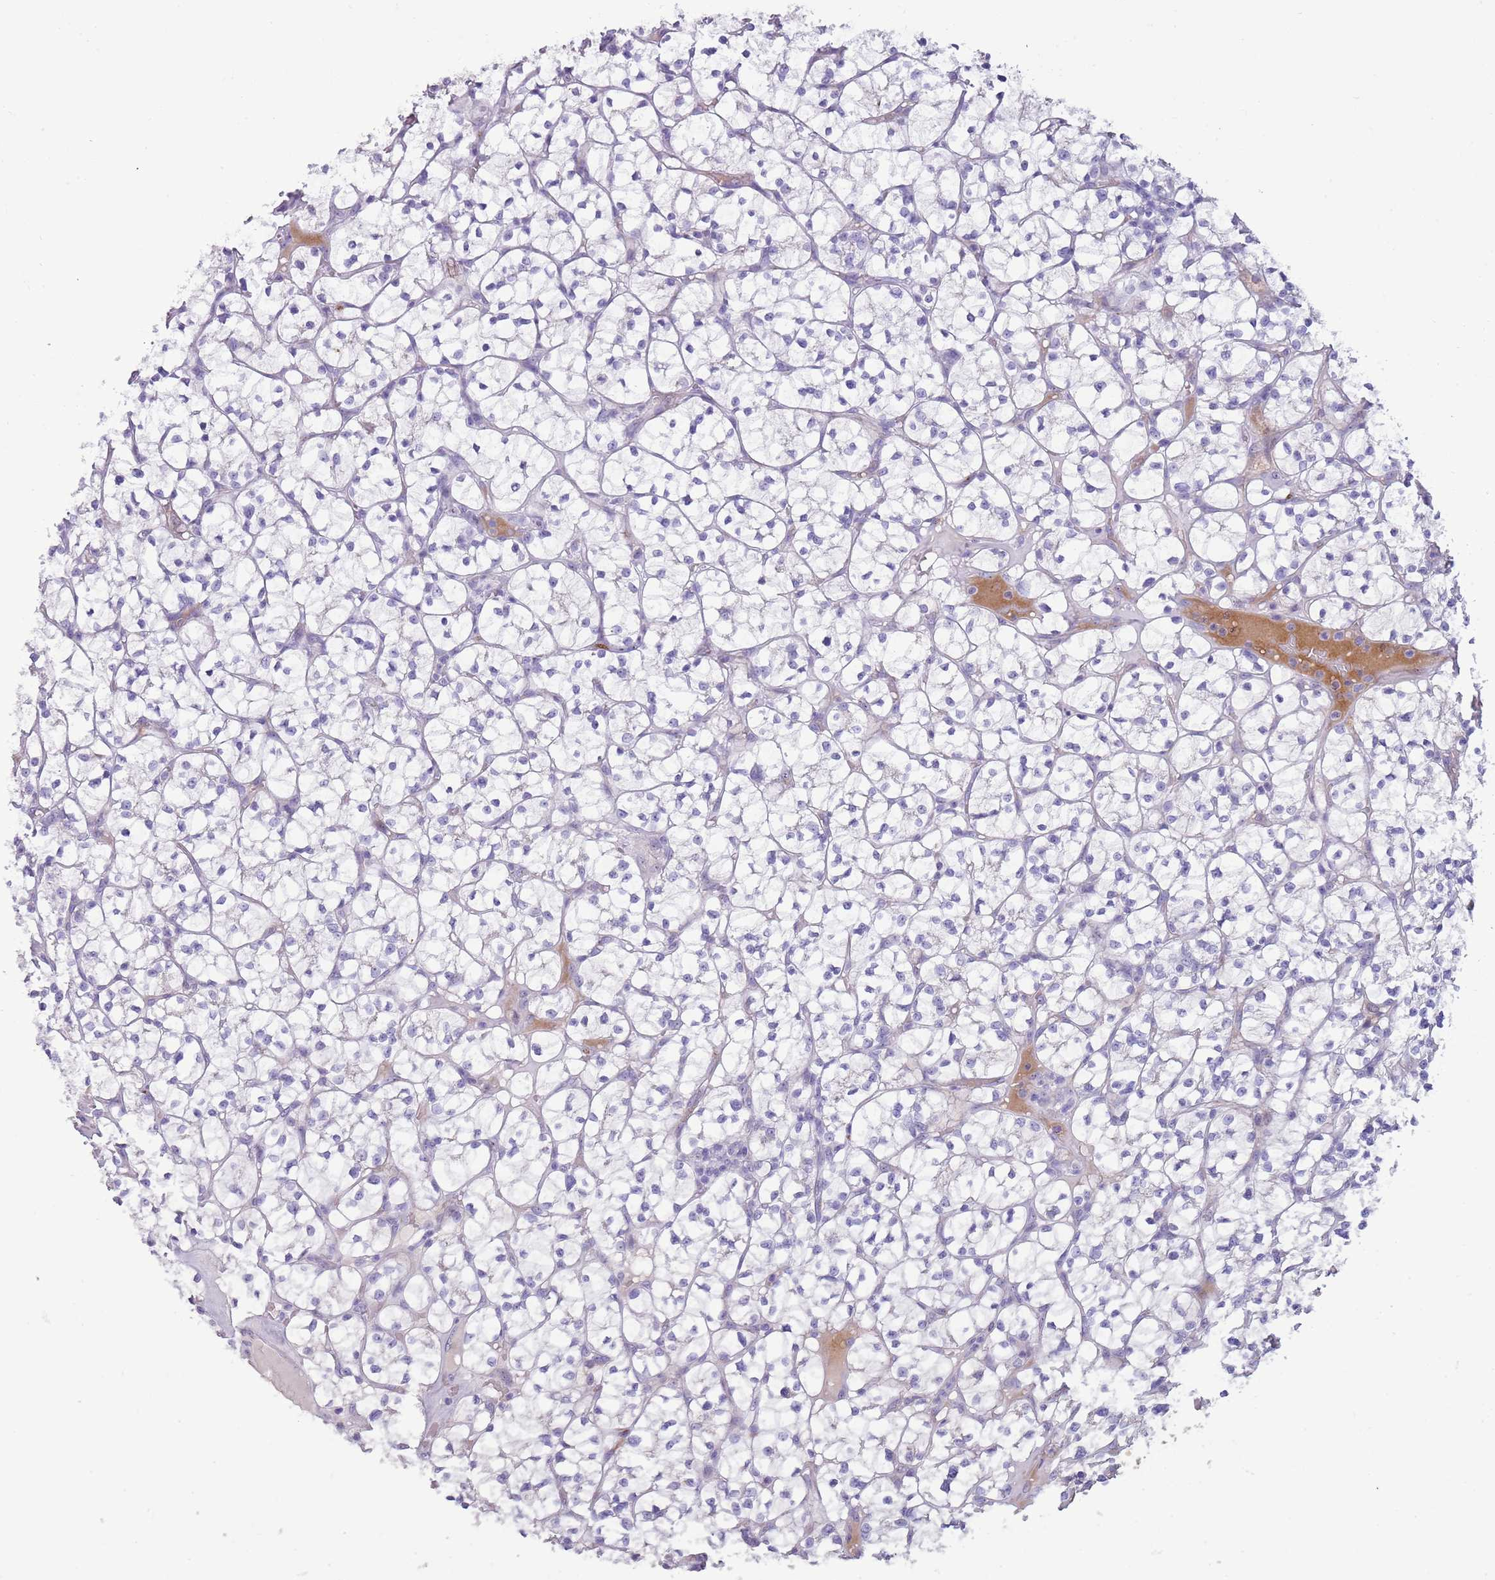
{"staining": {"intensity": "negative", "quantity": "none", "location": "none"}, "tissue": "renal cancer", "cell_type": "Tumor cells", "image_type": "cancer", "snomed": [{"axis": "morphology", "description": "Adenocarcinoma, NOS"}, {"axis": "topography", "description": "Kidney"}], "caption": "A micrograph of renal cancer stained for a protein shows no brown staining in tumor cells.", "gene": "NBPF6", "patient": {"sex": "female", "age": 64}}